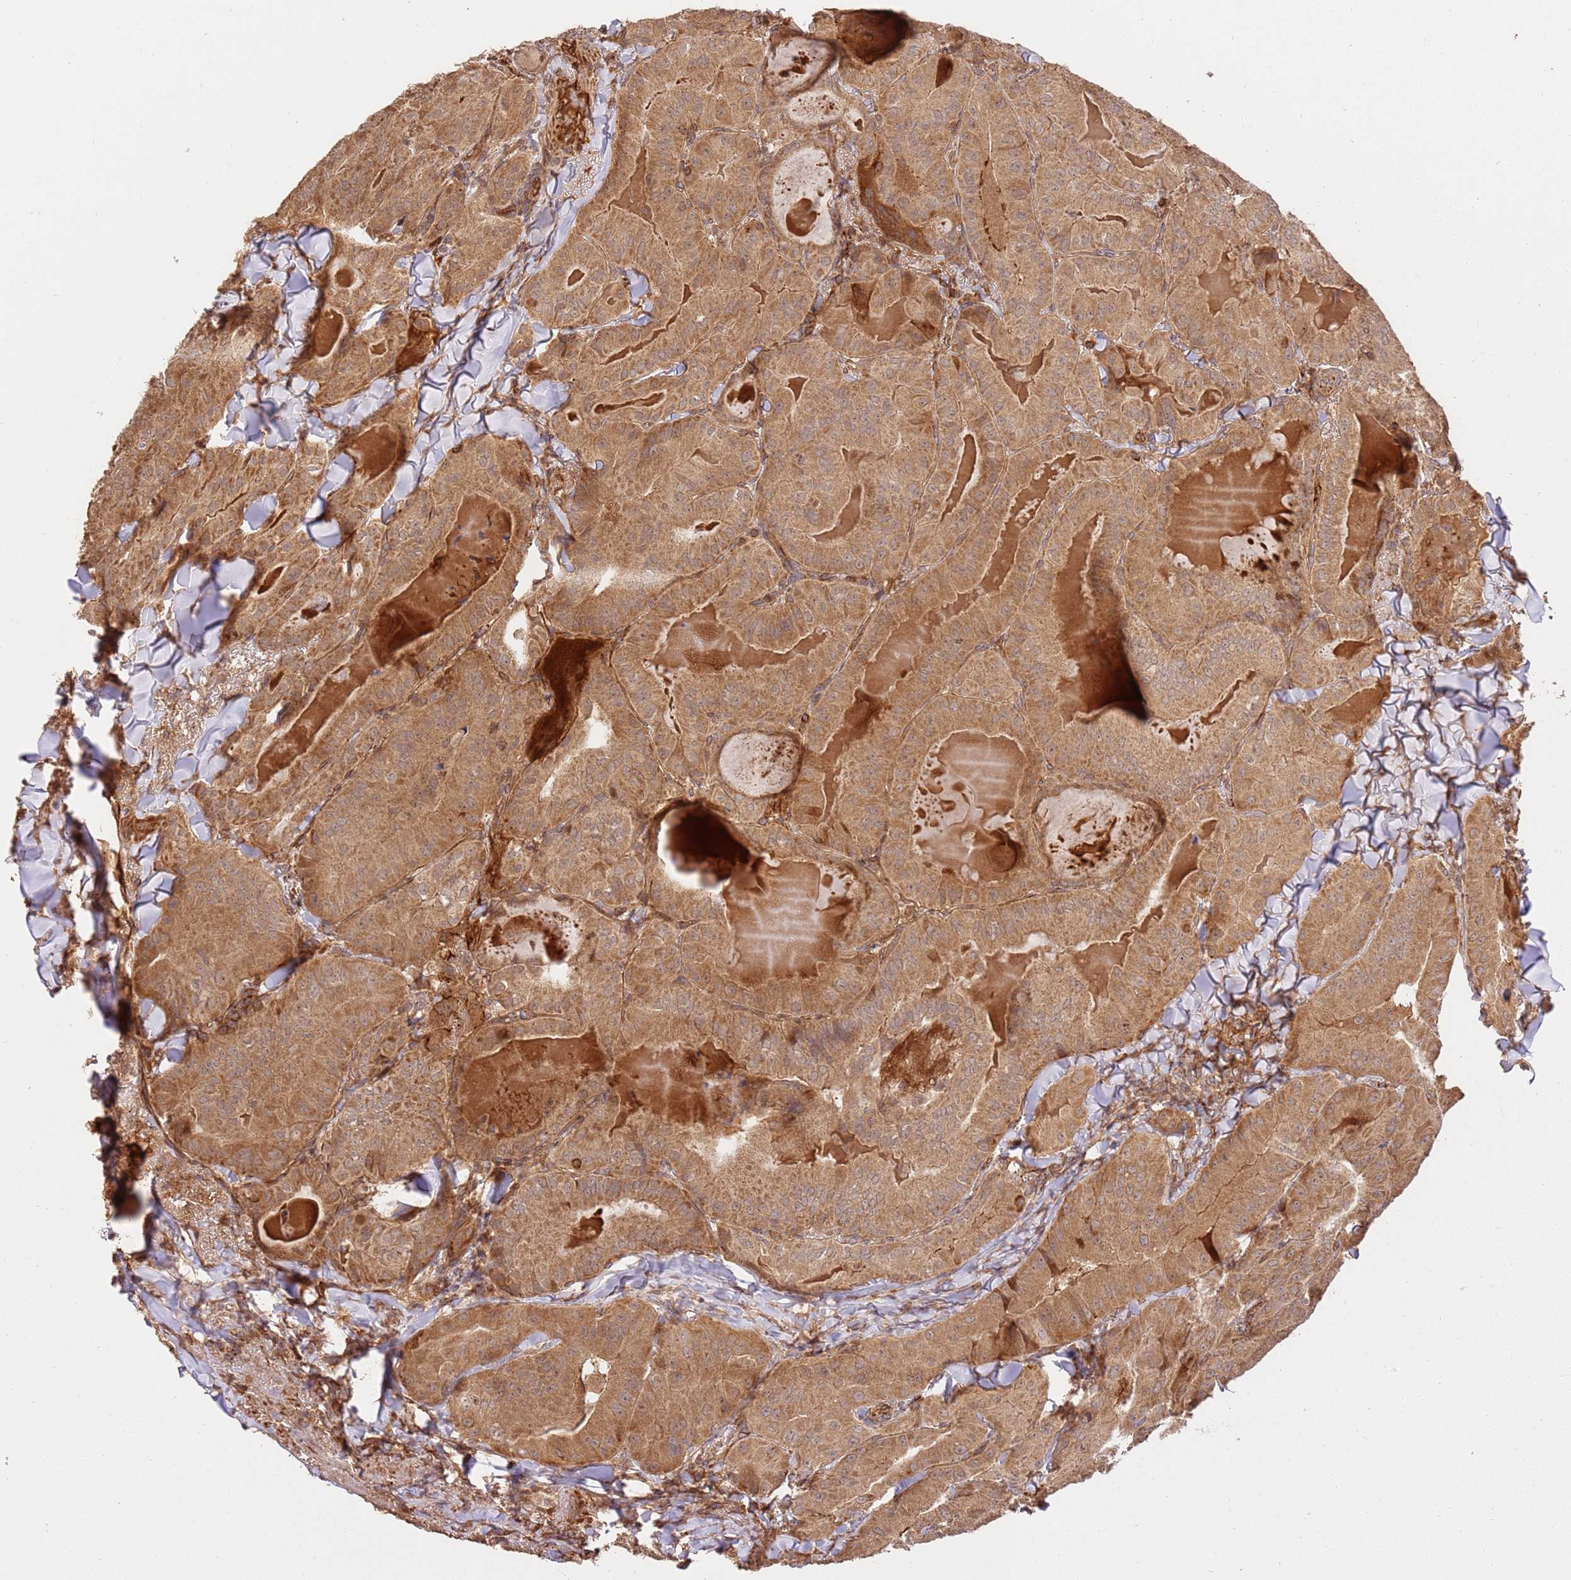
{"staining": {"intensity": "moderate", "quantity": ">75%", "location": "cytoplasmic/membranous"}, "tissue": "thyroid cancer", "cell_type": "Tumor cells", "image_type": "cancer", "snomed": [{"axis": "morphology", "description": "Papillary adenocarcinoma, NOS"}, {"axis": "topography", "description": "Thyroid gland"}], "caption": "This histopathology image reveals thyroid cancer stained with IHC to label a protein in brown. The cytoplasmic/membranous of tumor cells show moderate positivity for the protein. Nuclei are counter-stained blue.", "gene": "KATNAL2", "patient": {"sex": "female", "age": 68}}